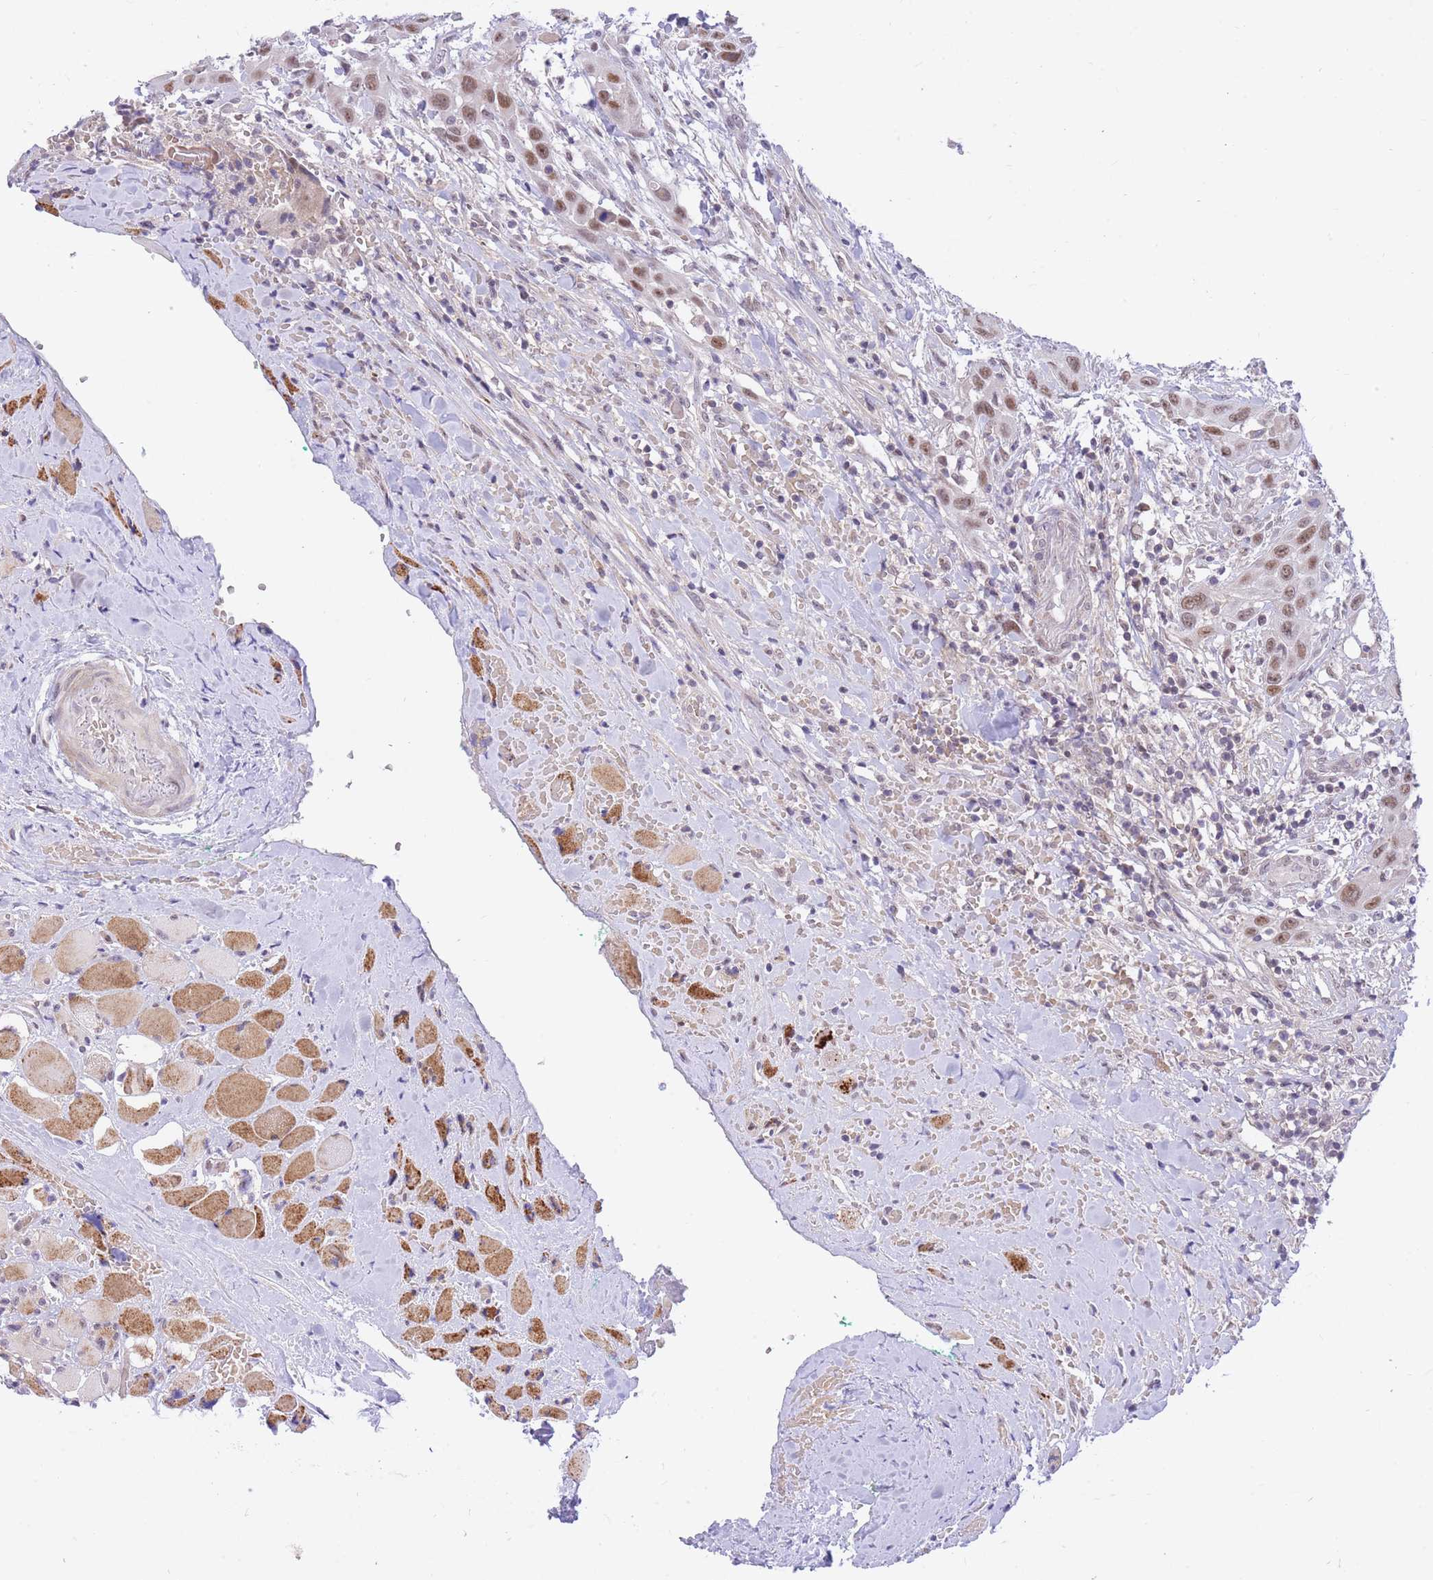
{"staining": {"intensity": "moderate", "quantity": ">75%", "location": "nuclear"}, "tissue": "head and neck cancer", "cell_type": "Tumor cells", "image_type": "cancer", "snomed": [{"axis": "morphology", "description": "Squamous cell carcinoma, NOS"}, {"axis": "topography", "description": "Head-Neck"}], "caption": "Head and neck squamous cell carcinoma stained for a protein (brown) exhibits moderate nuclear positive positivity in about >75% of tumor cells.", "gene": "MINDY2", "patient": {"sex": "male", "age": 81}}